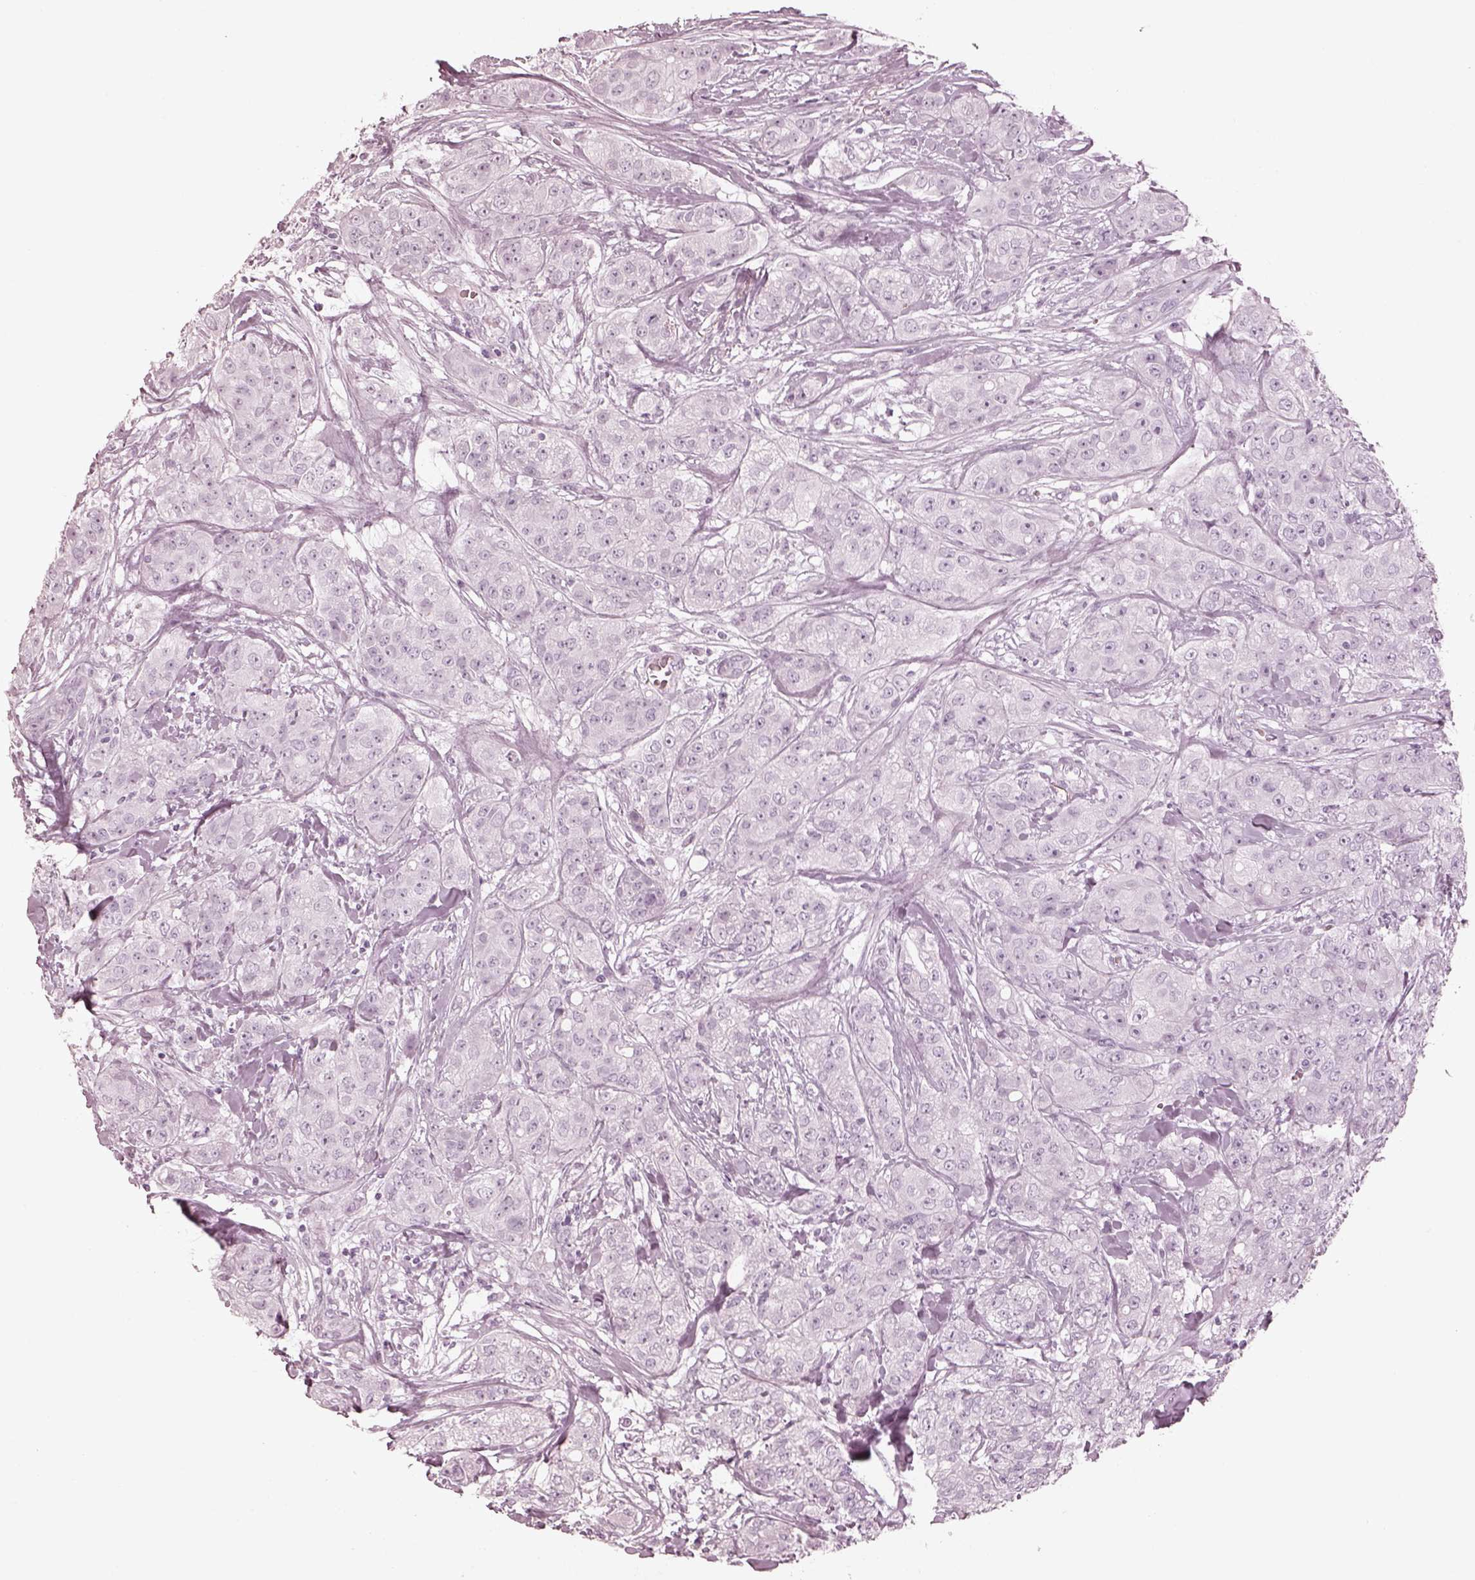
{"staining": {"intensity": "negative", "quantity": "none", "location": "none"}, "tissue": "breast cancer", "cell_type": "Tumor cells", "image_type": "cancer", "snomed": [{"axis": "morphology", "description": "Duct carcinoma"}, {"axis": "topography", "description": "Breast"}], "caption": "Immunohistochemistry photomicrograph of human breast cancer (infiltrating ductal carcinoma) stained for a protein (brown), which reveals no expression in tumor cells. (DAB immunohistochemistry (IHC) visualized using brightfield microscopy, high magnification).", "gene": "OPN4", "patient": {"sex": "female", "age": 43}}